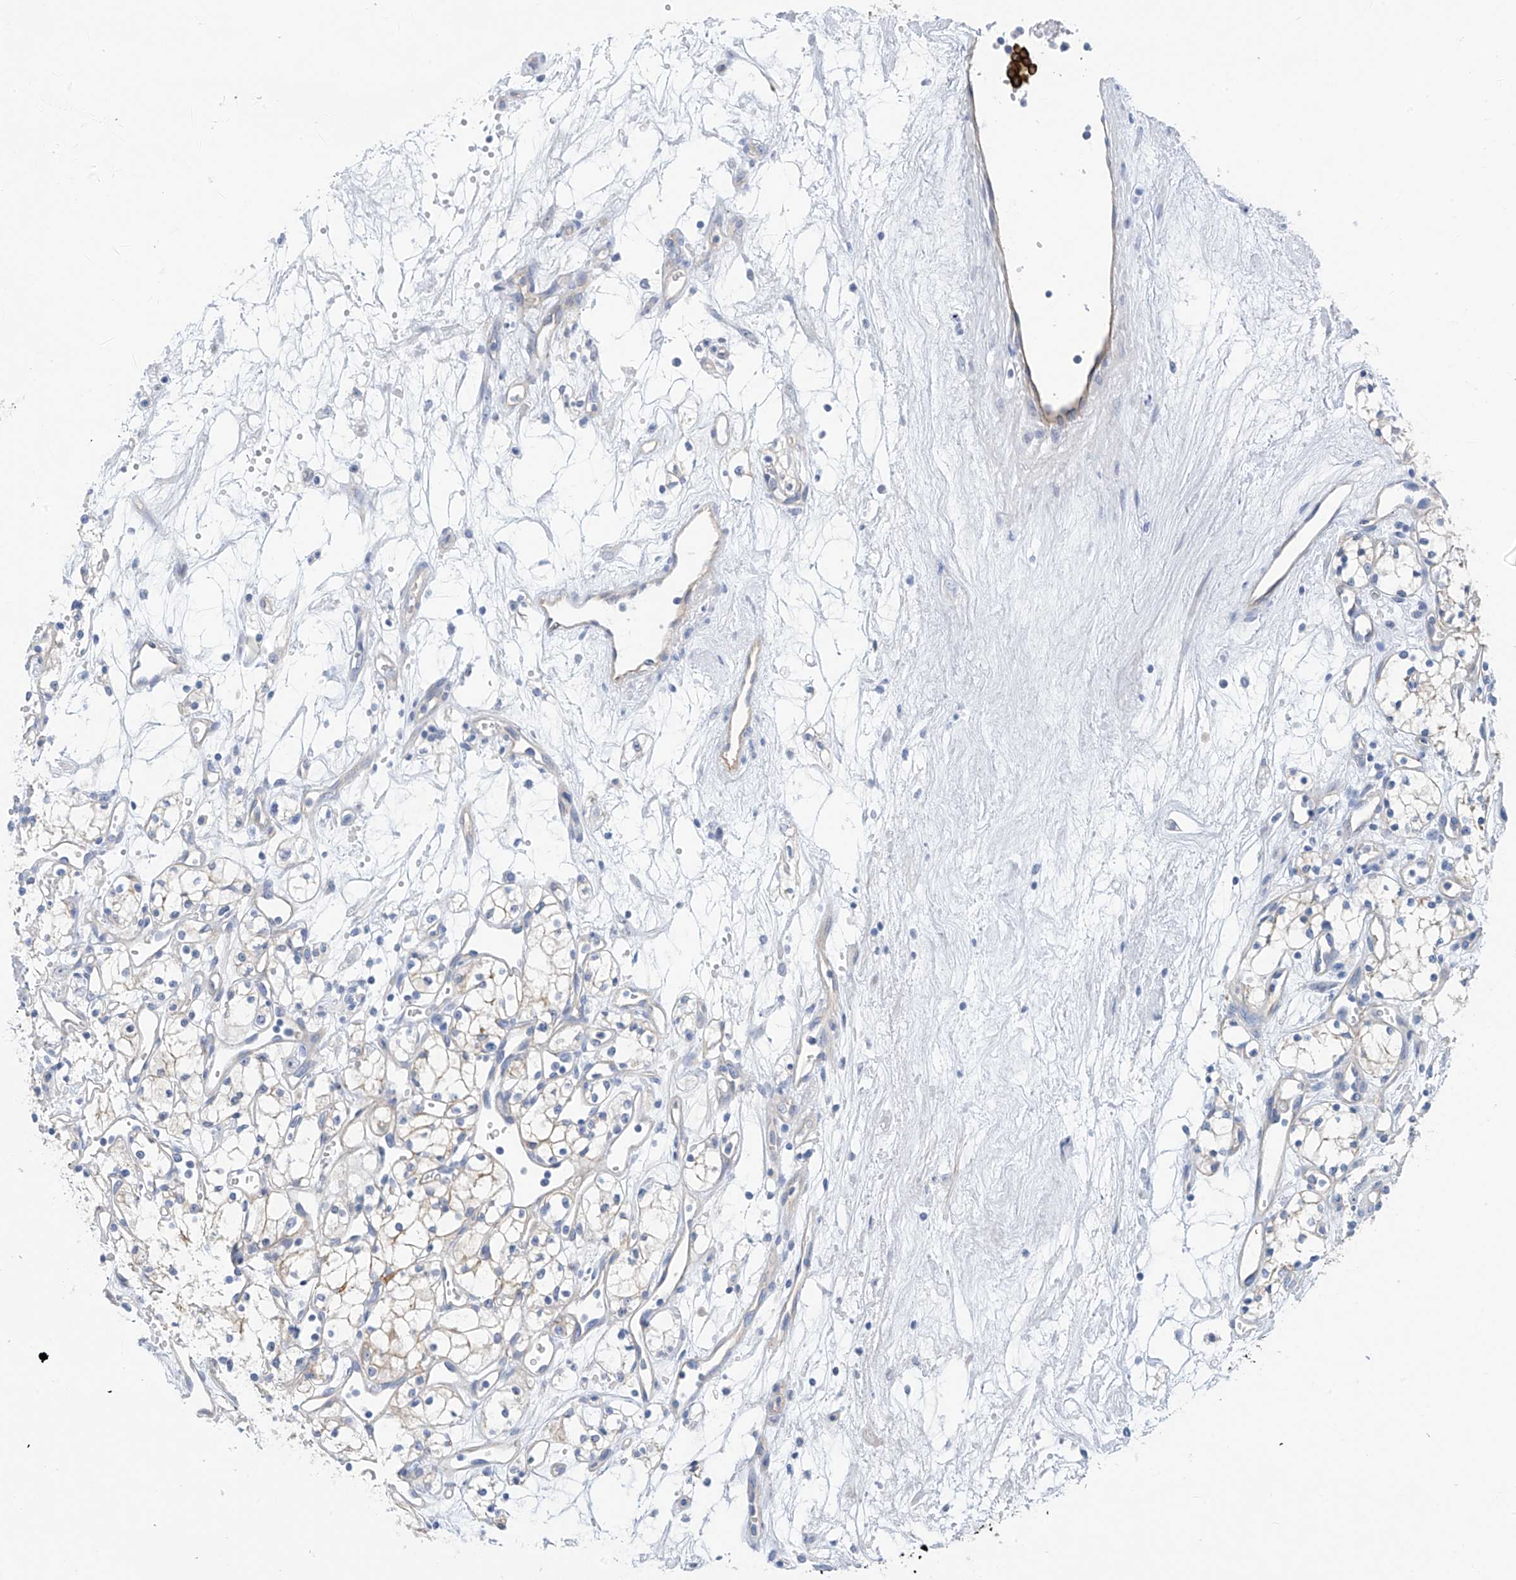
{"staining": {"intensity": "negative", "quantity": "none", "location": "none"}, "tissue": "renal cancer", "cell_type": "Tumor cells", "image_type": "cancer", "snomed": [{"axis": "morphology", "description": "Adenocarcinoma, NOS"}, {"axis": "topography", "description": "Kidney"}], "caption": "Immunohistochemistry histopathology image of renal cancer (adenocarcinoma) stained for a protein (brown), which shows no positivity in tumor cells. (Brightfield microscopy of DAB immunohistochemistry (IHC) at high magnification).", "gene": "PIK3C2B", "patient": {"sex": "male", "age": 59}}